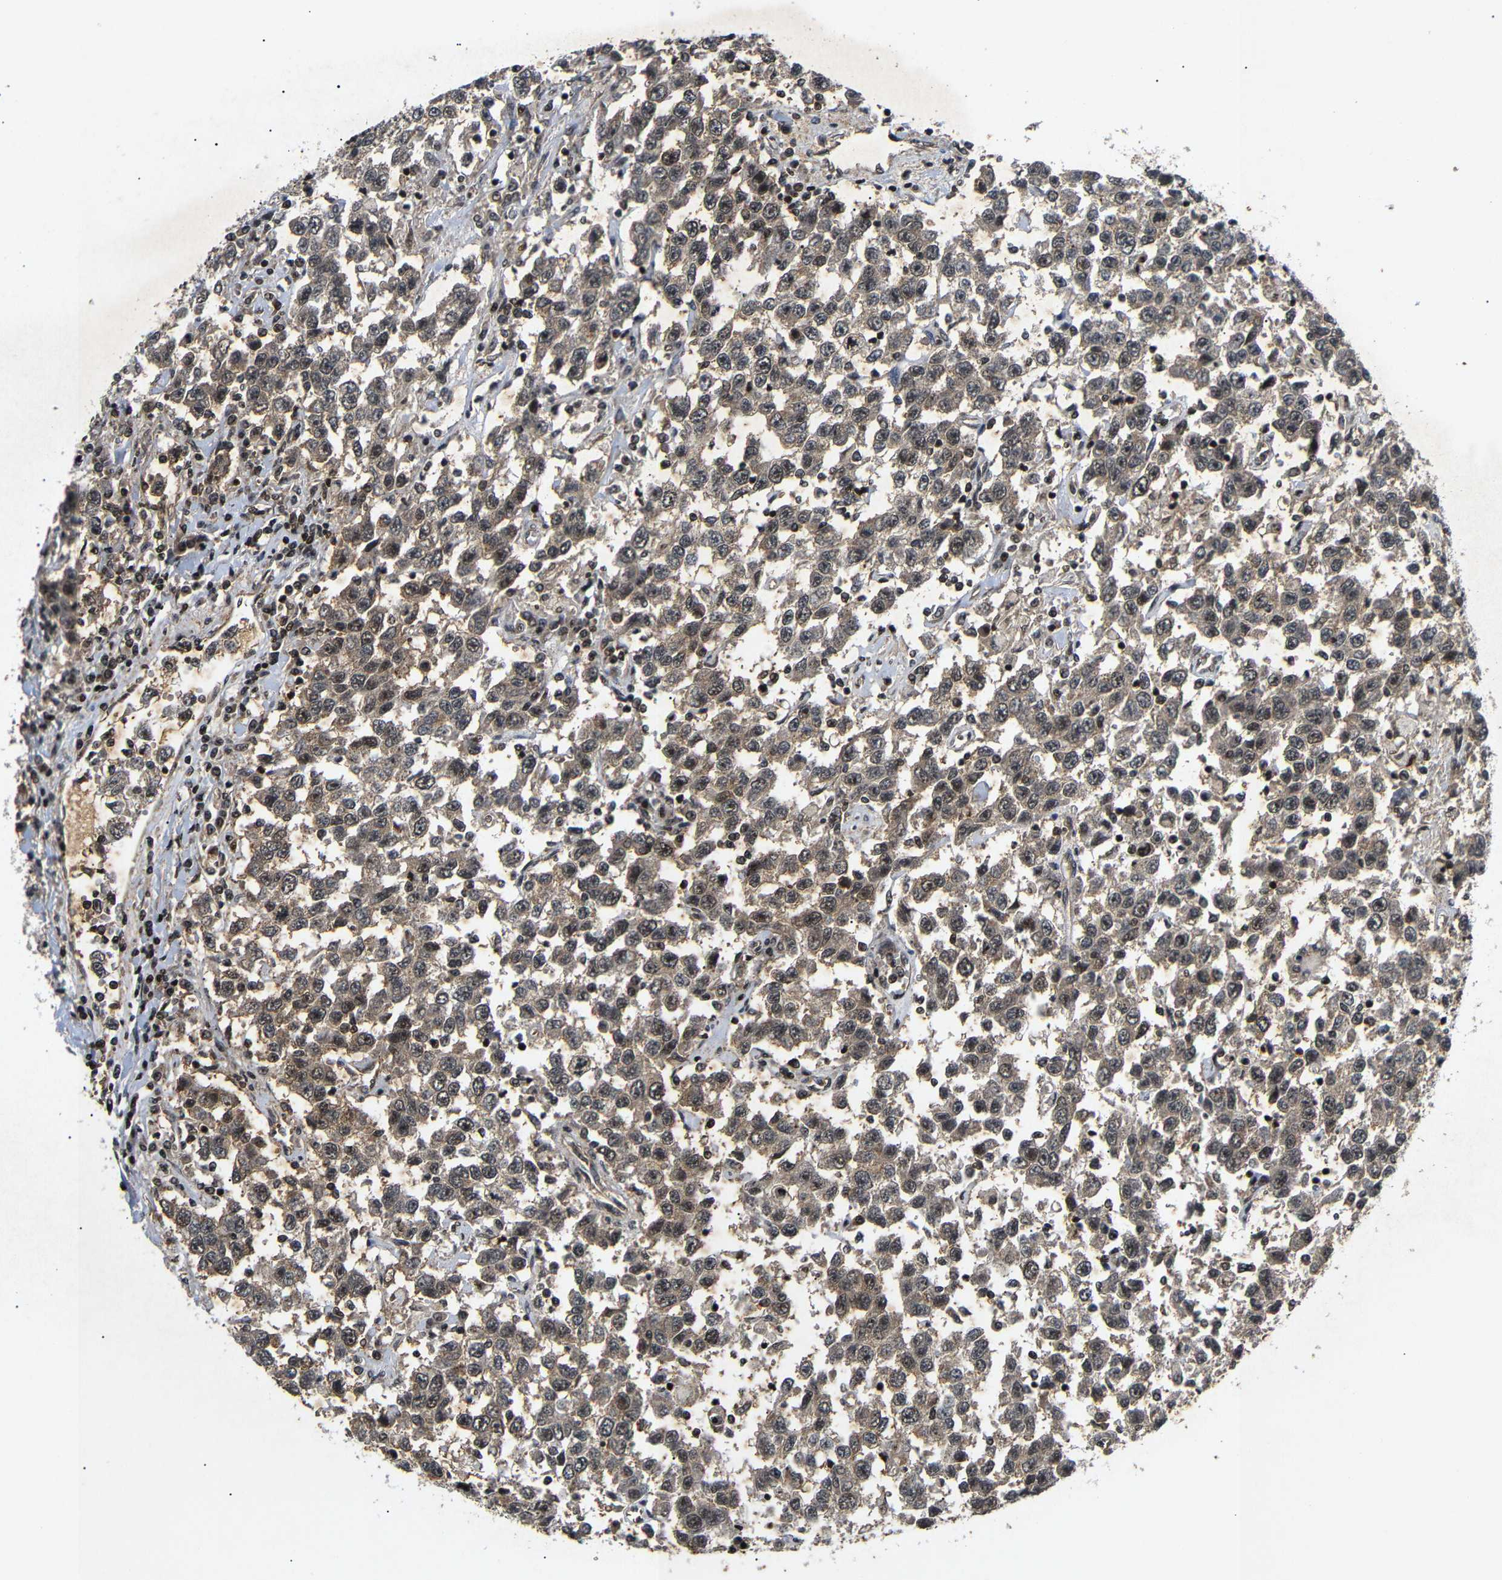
{"staining": {"intensity": "weak", "quantity": ">75%", "location": "cytoplasmic/membranous,nuclear"}, "tissue": "testis cancer", "cell_type": "Tumor cells", "image_type": "cancer", "snomed": [{"axis": "morphology", "description": "Seminoma, NOS"}, {"axis": "topography", "description": "Testis"}], "caption": "The micrograph displays staining of testis cancer, revealing weak cytoplasmic/membranous and nuclear protein positivity (brown color) within tumor cells. Nuclei are stained in blue.", "gene": "KIF23", "patient": {"sex": "male", "age": 41}}